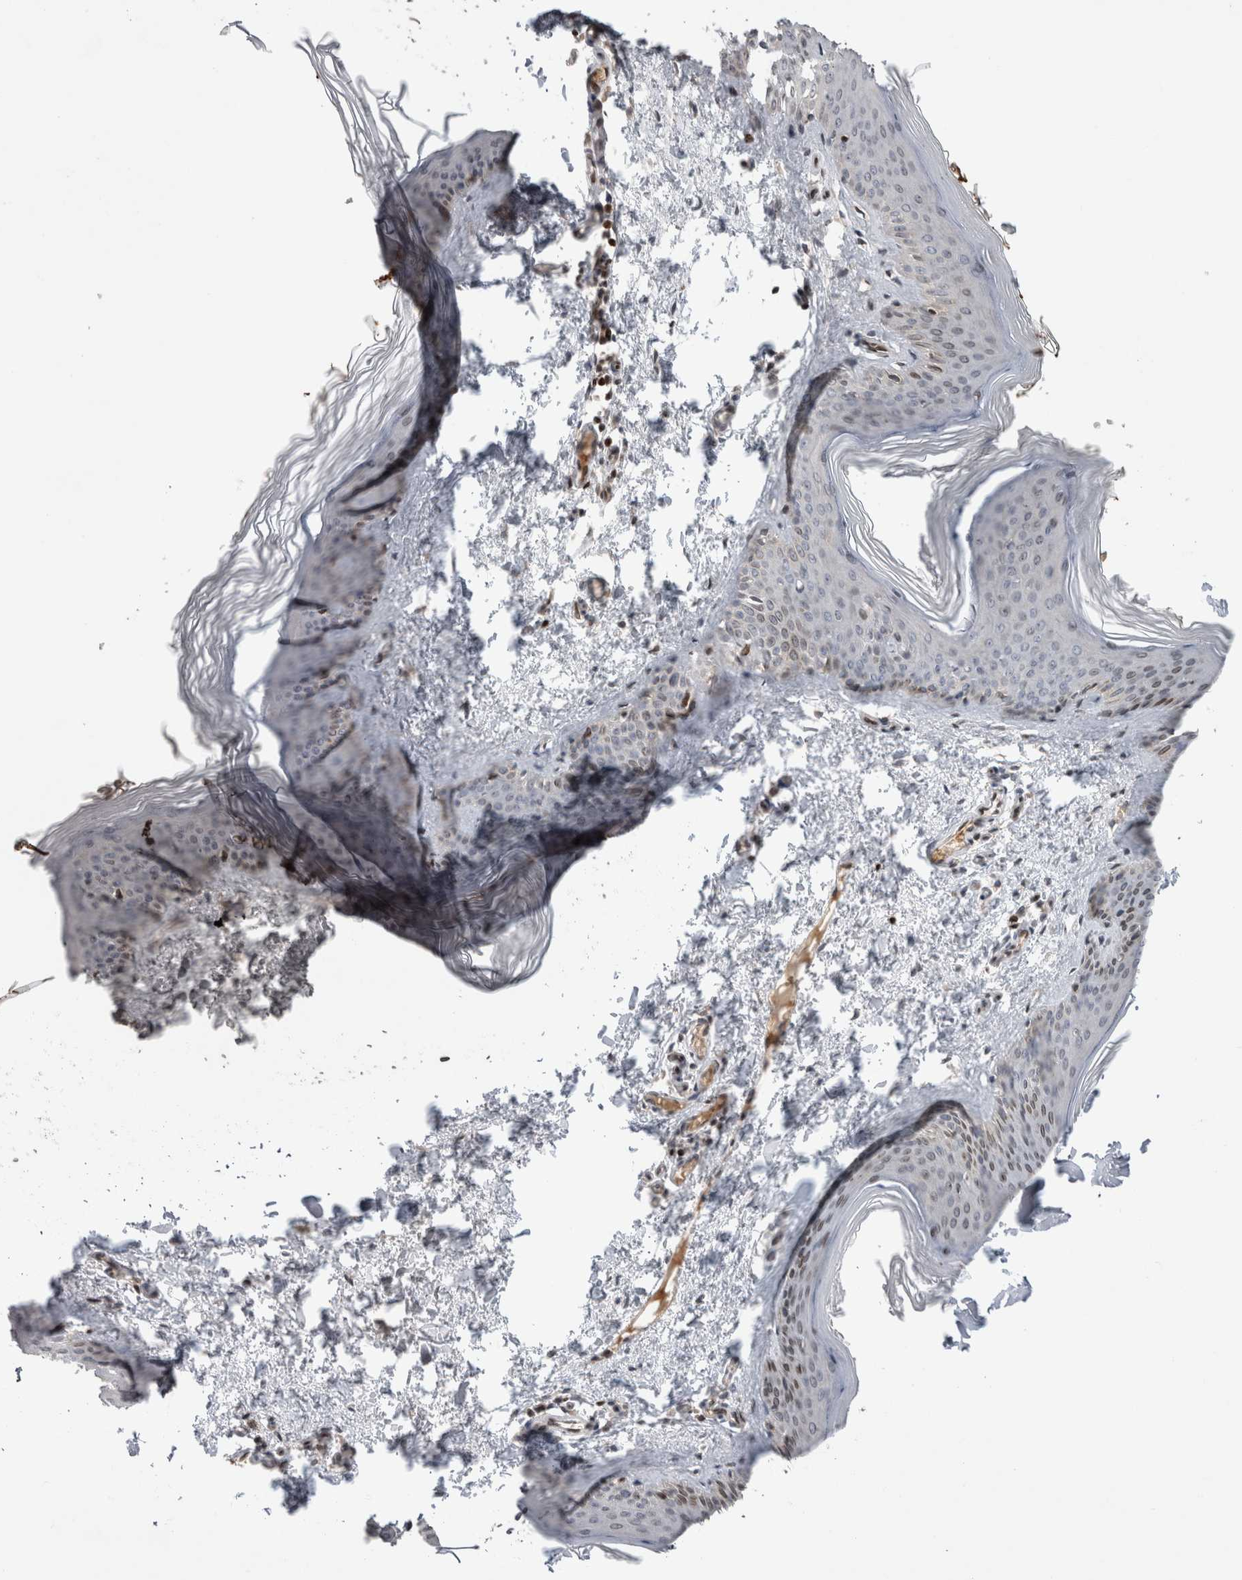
{"staining": {"intensity": "weak", "quantity": "<25%", "location": "cytoplasmic/membranous"}, "tissue": "skin", "cell_type": "Fibroblasts", "image_type": "normal", "snomed": [{"axis": "morphology", "description": "Normal tissue, NOS"}, {"axis": "topography", "description": "Skin"}], "caption": "Fibroblasts are negative for brown protein staining in normal skin. (DAB IHC with hematoxylin counter stain).", "gene": "DMTN", "patient": {"sex": "female", "age": 27}}